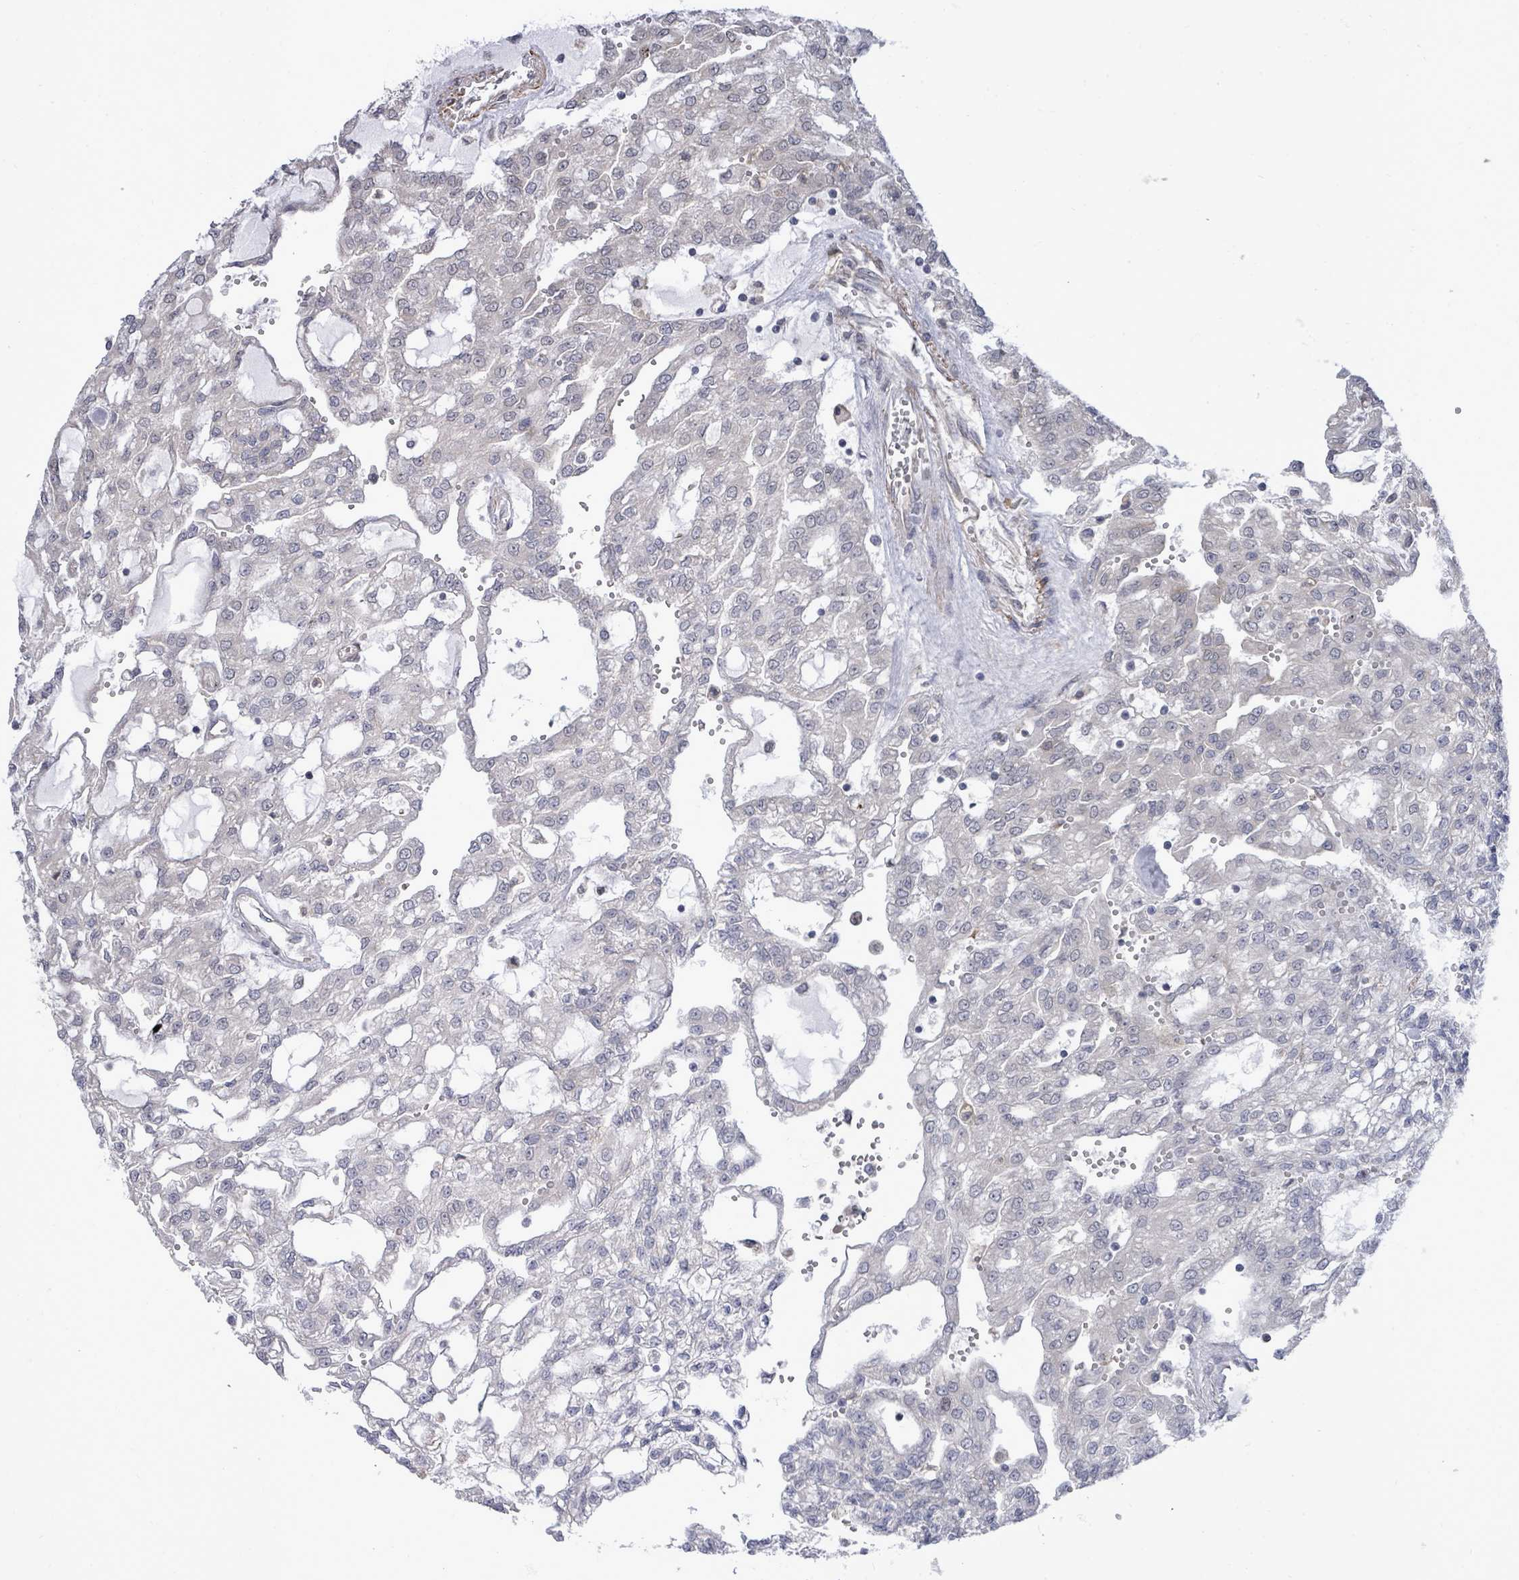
{"staining": {"intensity": "negative", "quantity": "none", "location": "none"}, "tissue": "renal cancer", "cell_type": "Tumor cells", "image_type": "cancer", "snomed": [{"axis": "morphology", "description": "Adenocarcinoma, NOS"}, {"axis": "topography", "description": "Kidney"}], "caption": "Renal cancer was stained to show a protein in brown. There is no significant staining in tumor cells. (DAB (3,3'-diaminobenzidine) IHC with hematoxylin counter stain).", "gene": "PAPSS1", "patient": {"sex": "male", "age": 63}}